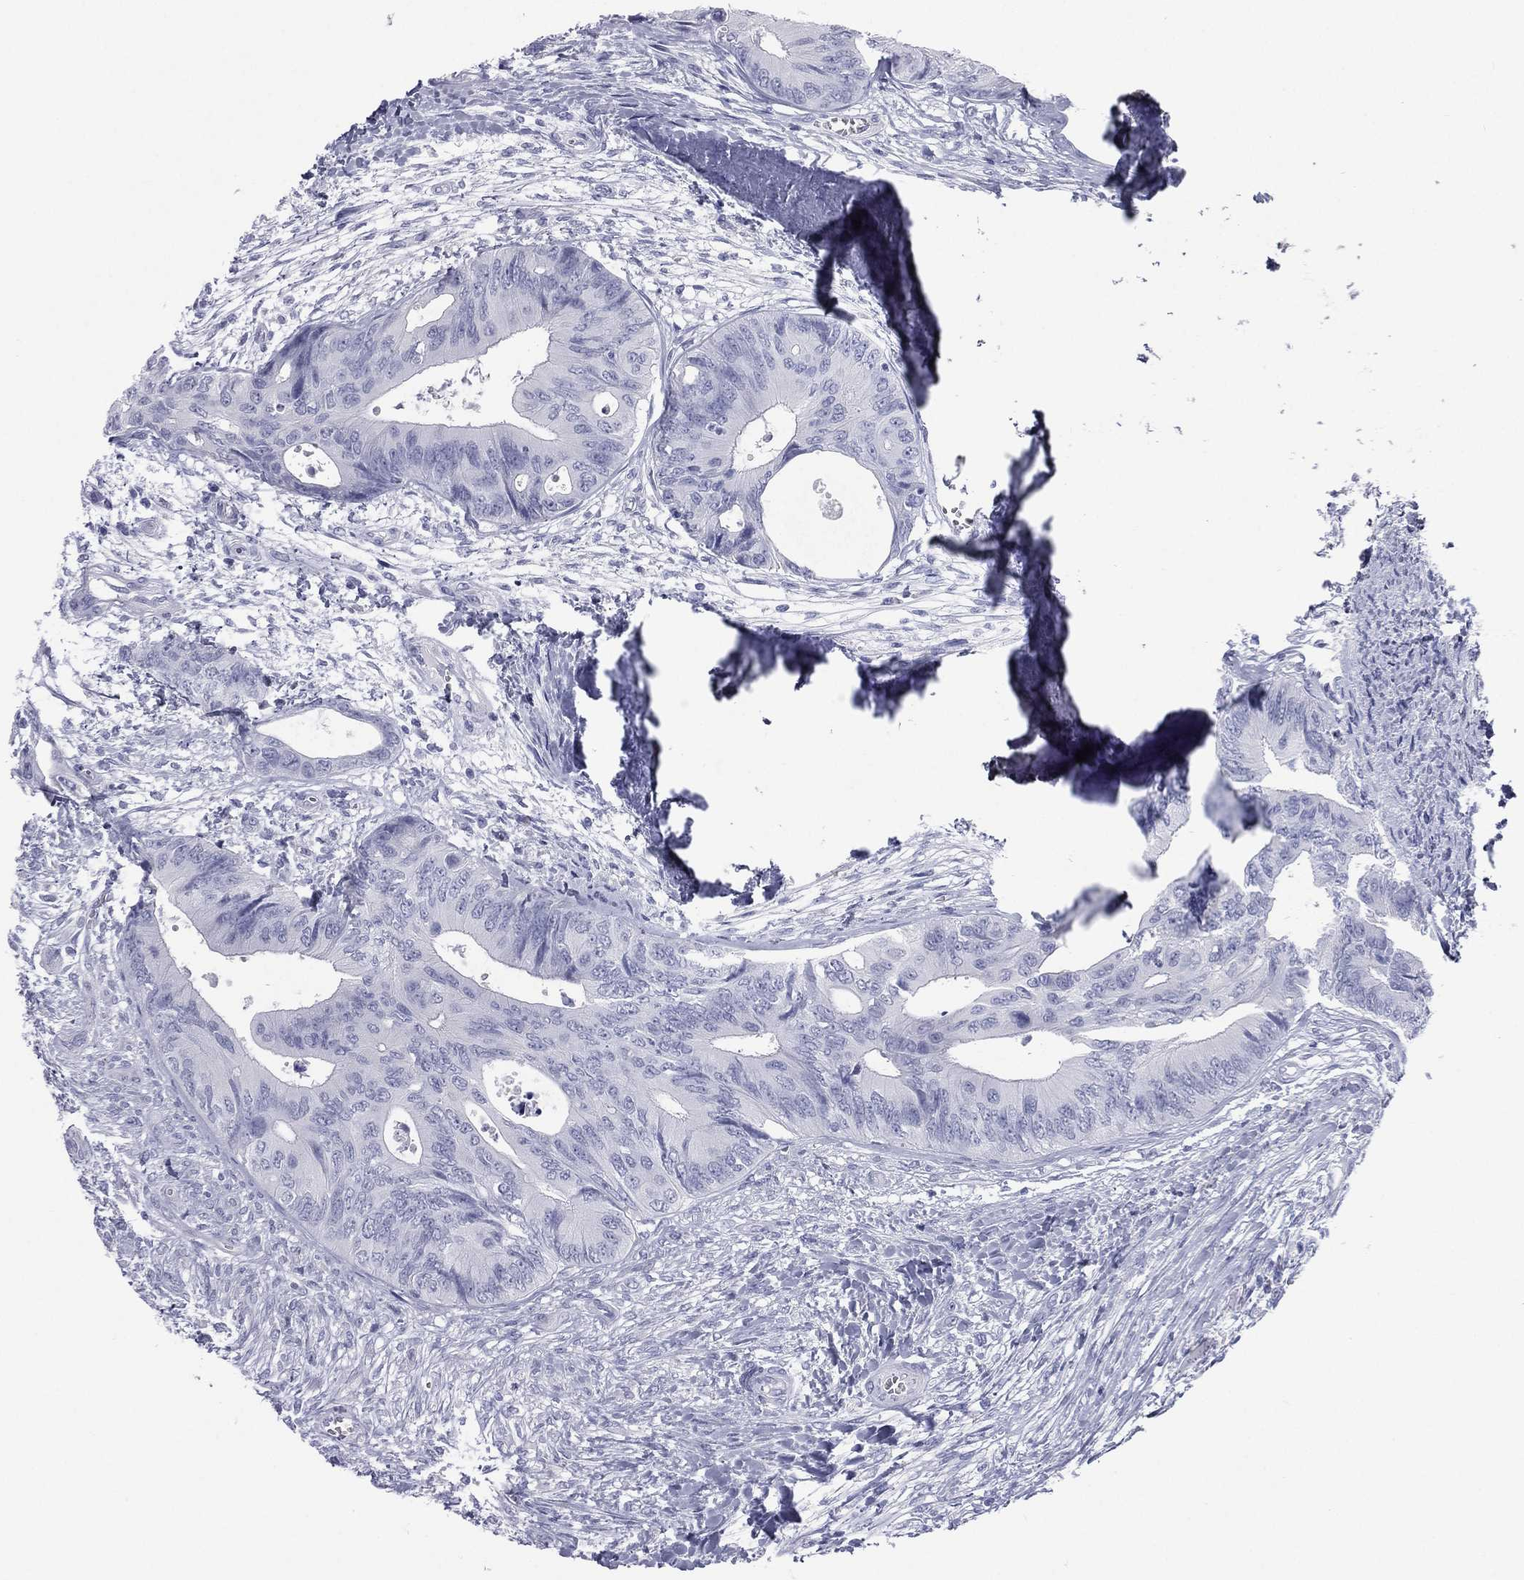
{"staining": {"intensity": "negative", "quantity": "none", "location": "none"}, "tissue": "colorectal cancer", "cell_type": "Tumor cells", "image_type": "cancer", "snomed": [{"axis": "morphology", "description": "Normal tissue, NOS"}, {"axis": "morphology", "description": "Adenocarcinoma, NOS"}, {"axis": "topography", "description": "Colon"}], "caption": "IHC photomicrograph of colorectal cancer (adenocarcinoma) stained for a protein (brown), which shows no expression in tumor cells.", "gene": "MLN", "patient": {"sex": "male", "age": 65}}